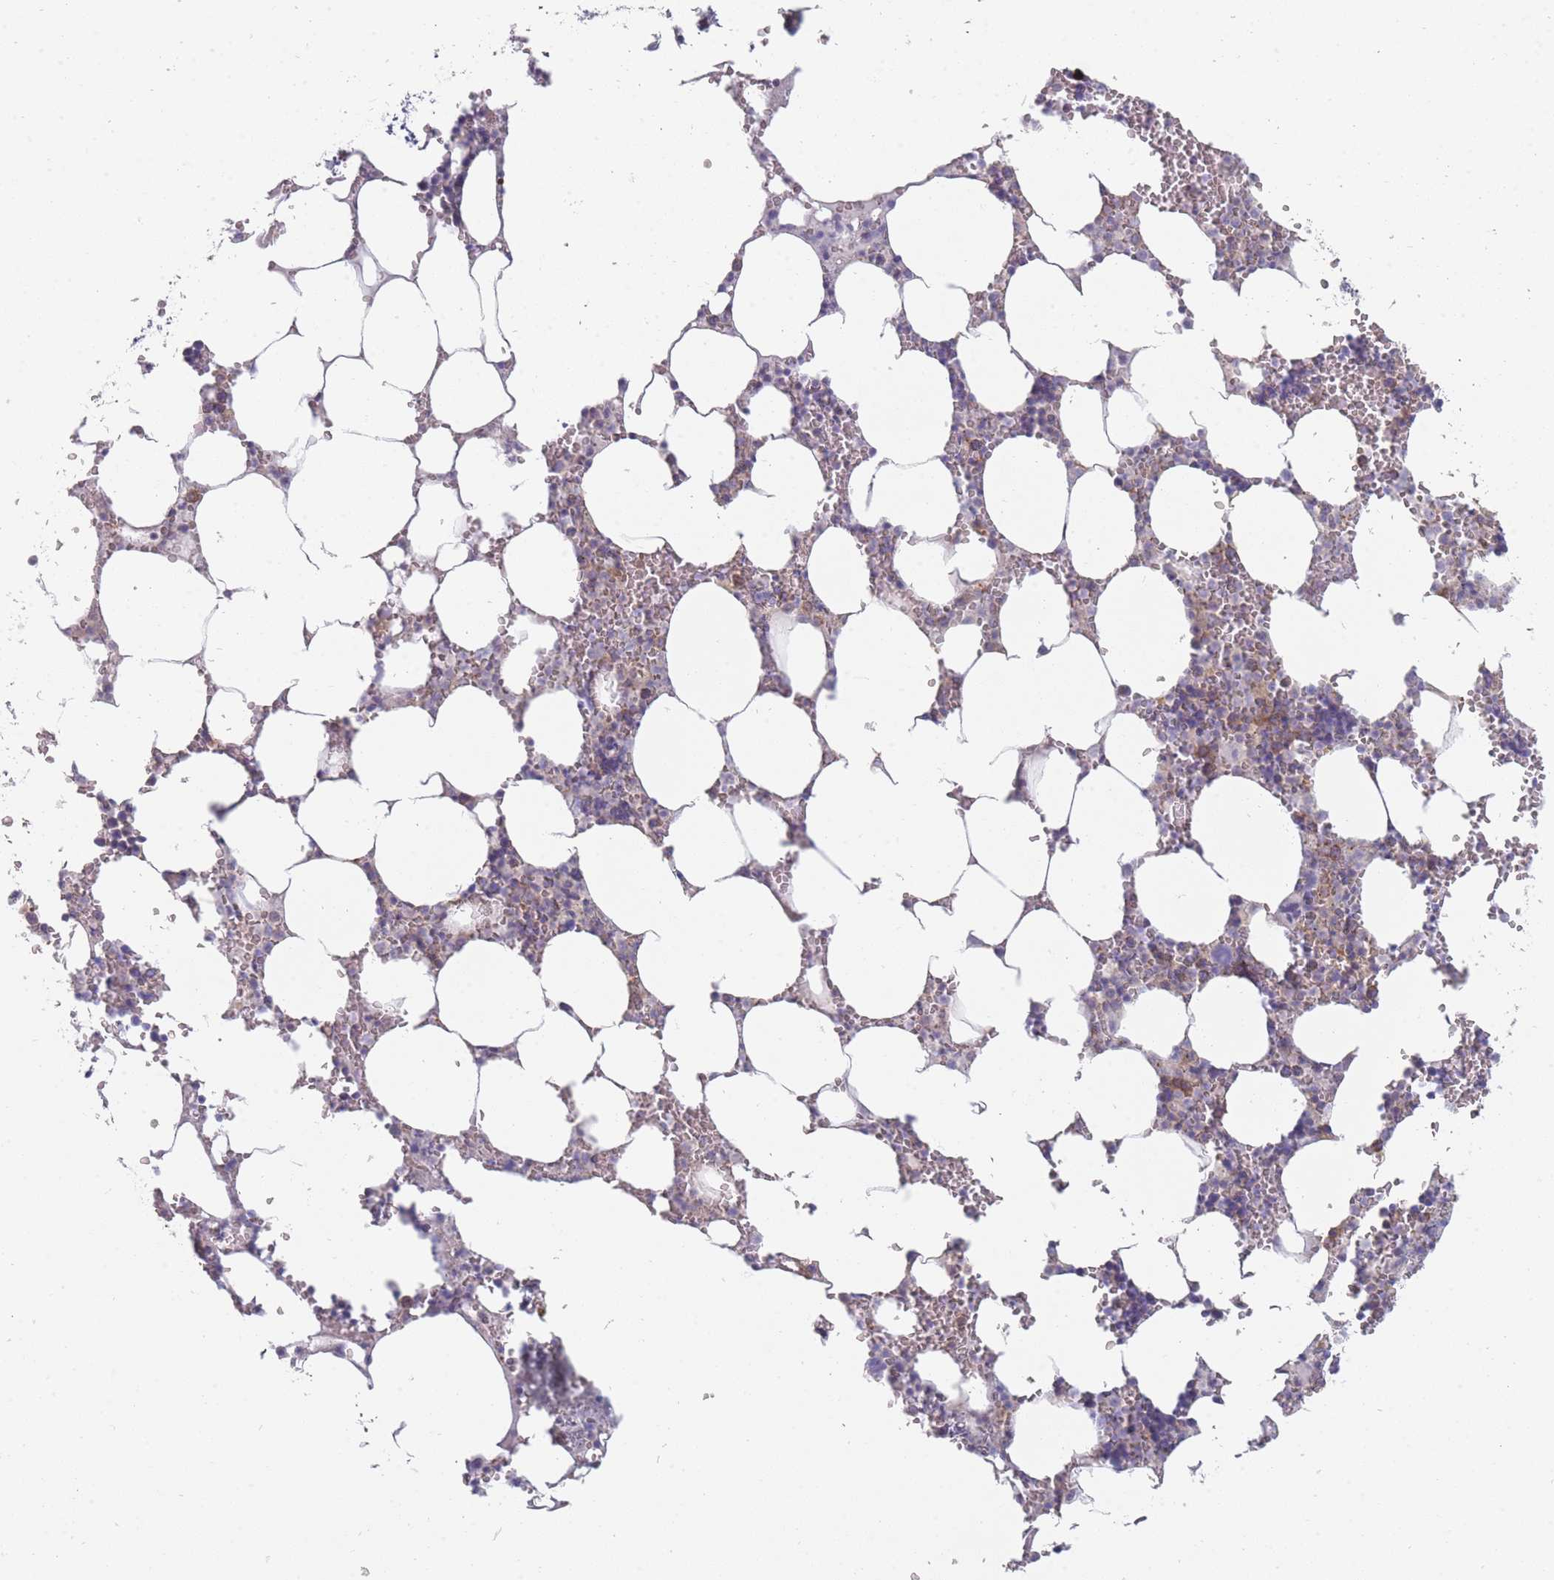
{"staining": {"intensity": "moderate", "quantity": "<25%", "location": "cytoplasmic/membranous"}, "tissue": "bone marrow", "cell_type": "Hematopoietic cells", "image_type": "normal", "snomed": [{"axis": "morphology", "description": "Normal tissue, NOS"}, {"axis": "topography", "description": "Bone marrow"}], "caption": "Brown immunohistochemical staining in benign human bone marrow displays moderate cytoplasmic/membranous expression in about <25% of hematopoietic cells. (Brightfield microscopy of DAB IHC at high magnification).", "gene": "PCDH12", "patient": {"sex": "male", "age": 54}}